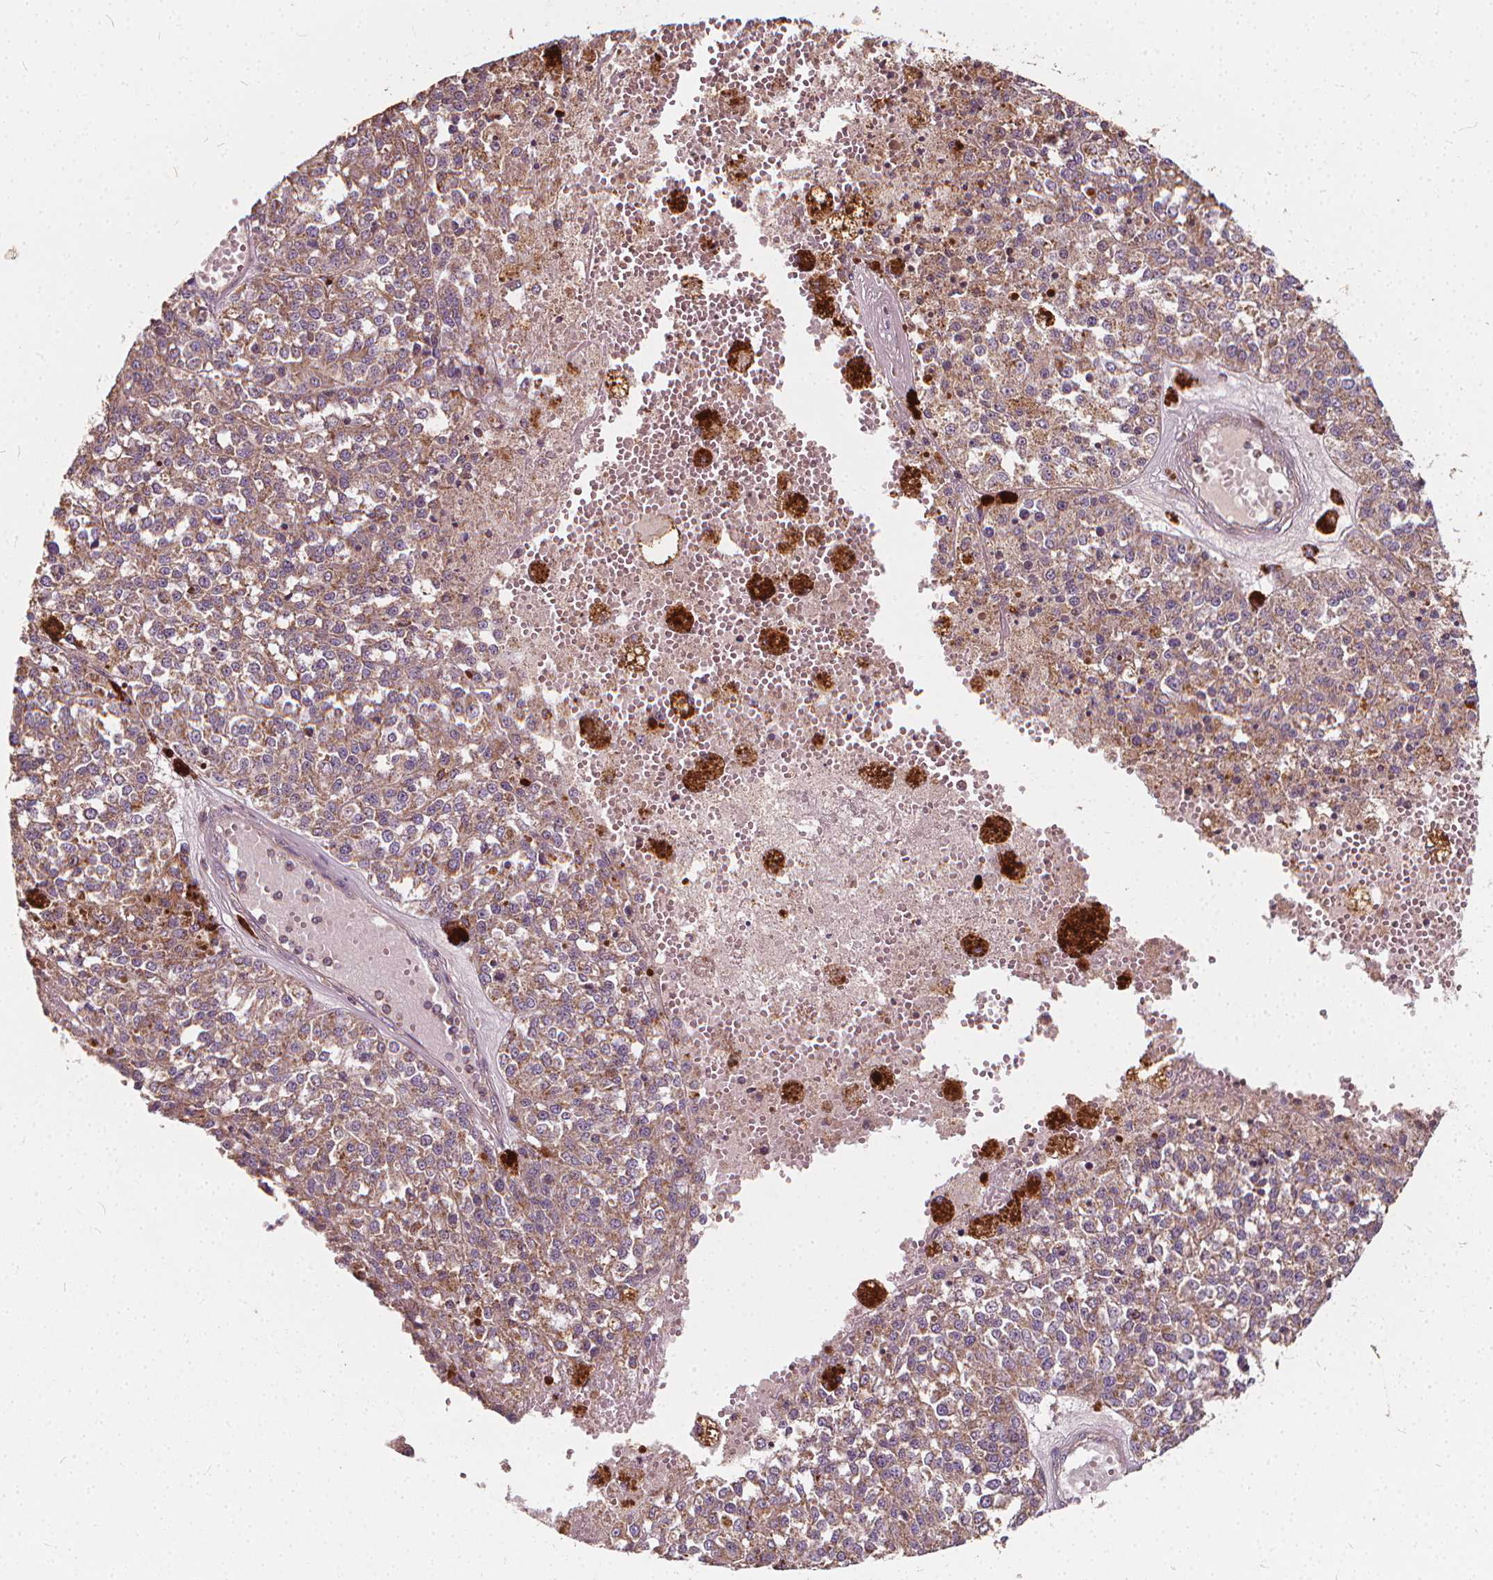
{"staining": {"intensity": "moderate", "quantity": ">75%", "location": "cytoplasmic/membranous"}, "tissue": "melanoma", "cell_type": "Tumor cells", "image_type": "cancer", "snomed": [{"axis": "morphology", "description": "Malignant melanoma, Metastatic site"}, {"axis": "topography", "description": "Lymph node"}], "caption": "Immunohistochemical staining of malignant melanoma (metastatic site) demonstrates medium levels of moderate cytoplasmic/membranous expression in about >75% of tumor cells. (DAB IHC with brightfield microscopy, high magnification).", "gene": "ORAI2", "patient": {"sex": "female", "age": 64}}